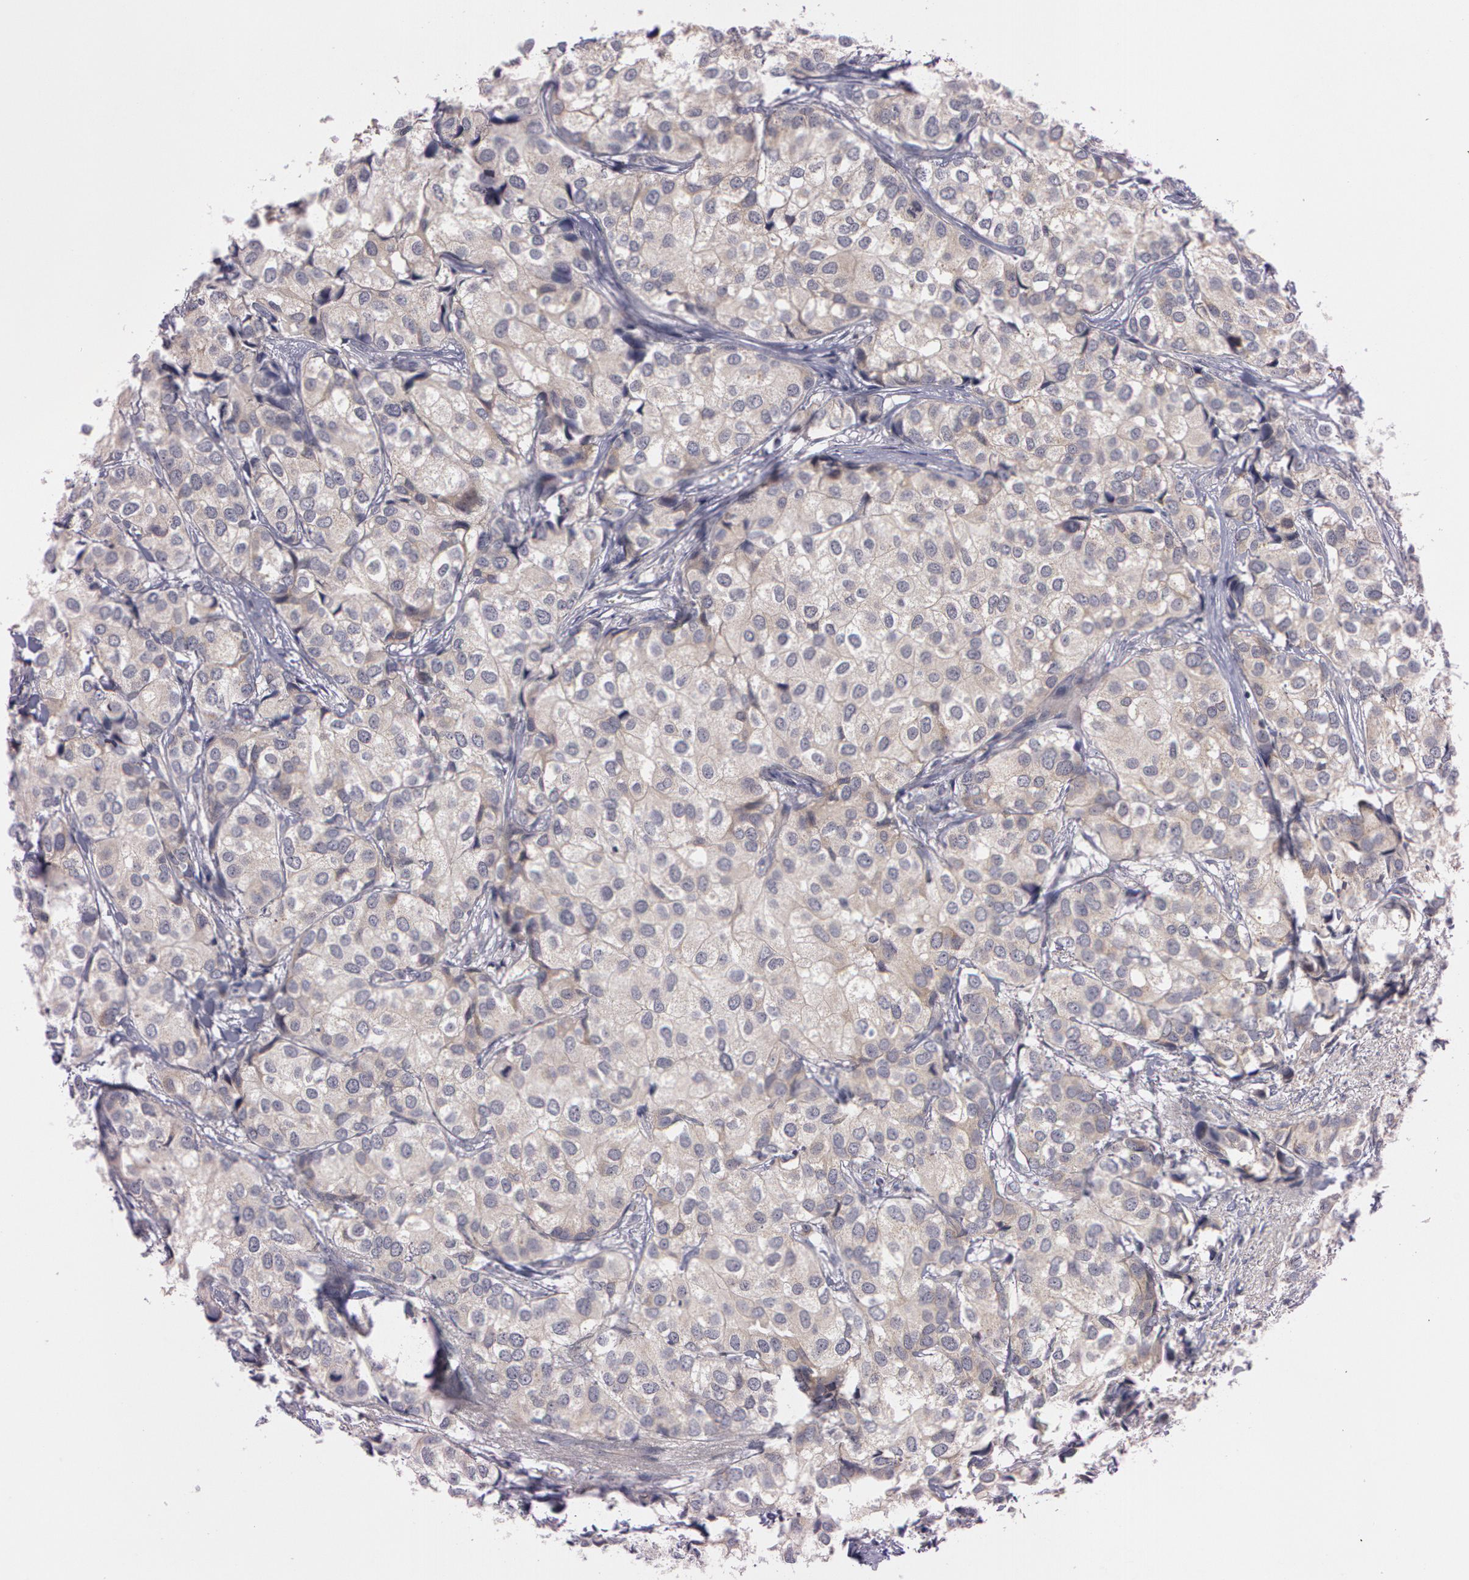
{"staining": {"intensity": "weak", "quantity": "25%-75%", "location": "cytoplasmic/membranous"}, "tissue": "breast cancer", "cell_type": "Tumor cells", "image_type": "cancer", "snomed": [{"axis": "morphology", "description": "Duct carcinoma"}, {"axis": "topography", "description": "Breast"}], "caption": "Breast cancer (intraductal carcinoma) stained for a protein reveals weak cytoplasmic/membranous positivity in tumor cells. The protein is stained brown, and the nuclei are stained in blue (DAB IHC with brightfield microscopy, high magnification).", "gene": "MXRA5", "patient": {"sex": "female", "age": 68}}